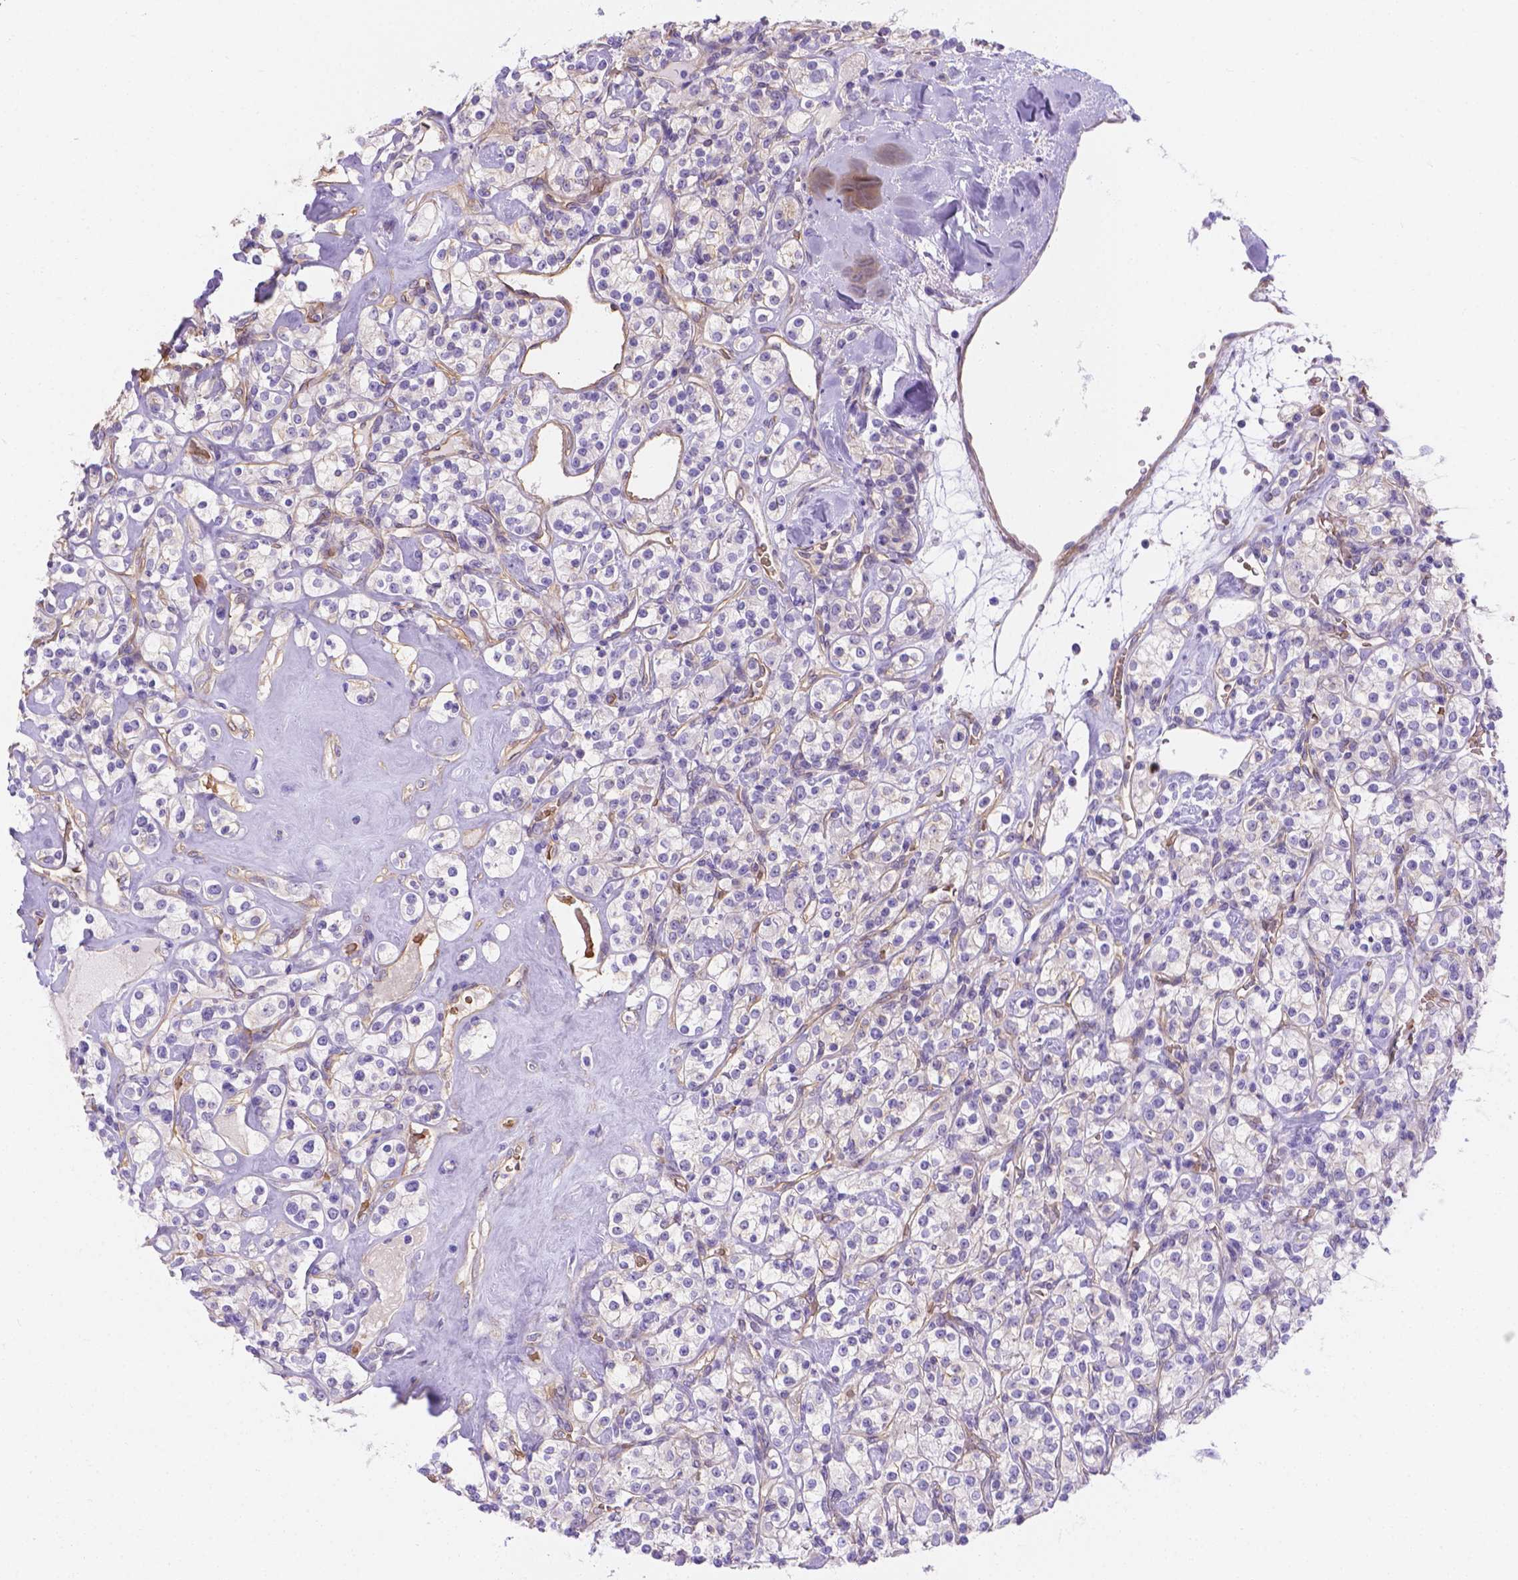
{"staining": {"intensity": "negative", "quantity": "none", "location": "none"}, "tissue": "renal cancer", "cell_type": "Tumor cells", "image_type": "cancer", "snomed": [{"axis": "morphology", "description": "Adenocarcinoma, NOS"}, {"axis": "topography", "description": "Kidney"}], "caption": "The immunohistochemistry micrograph has no significant staining in tumor cells of renal adenocarcinoma tissue.", "gene": "SLC40A1", "patient": {"sex": "male", "age": 77}}